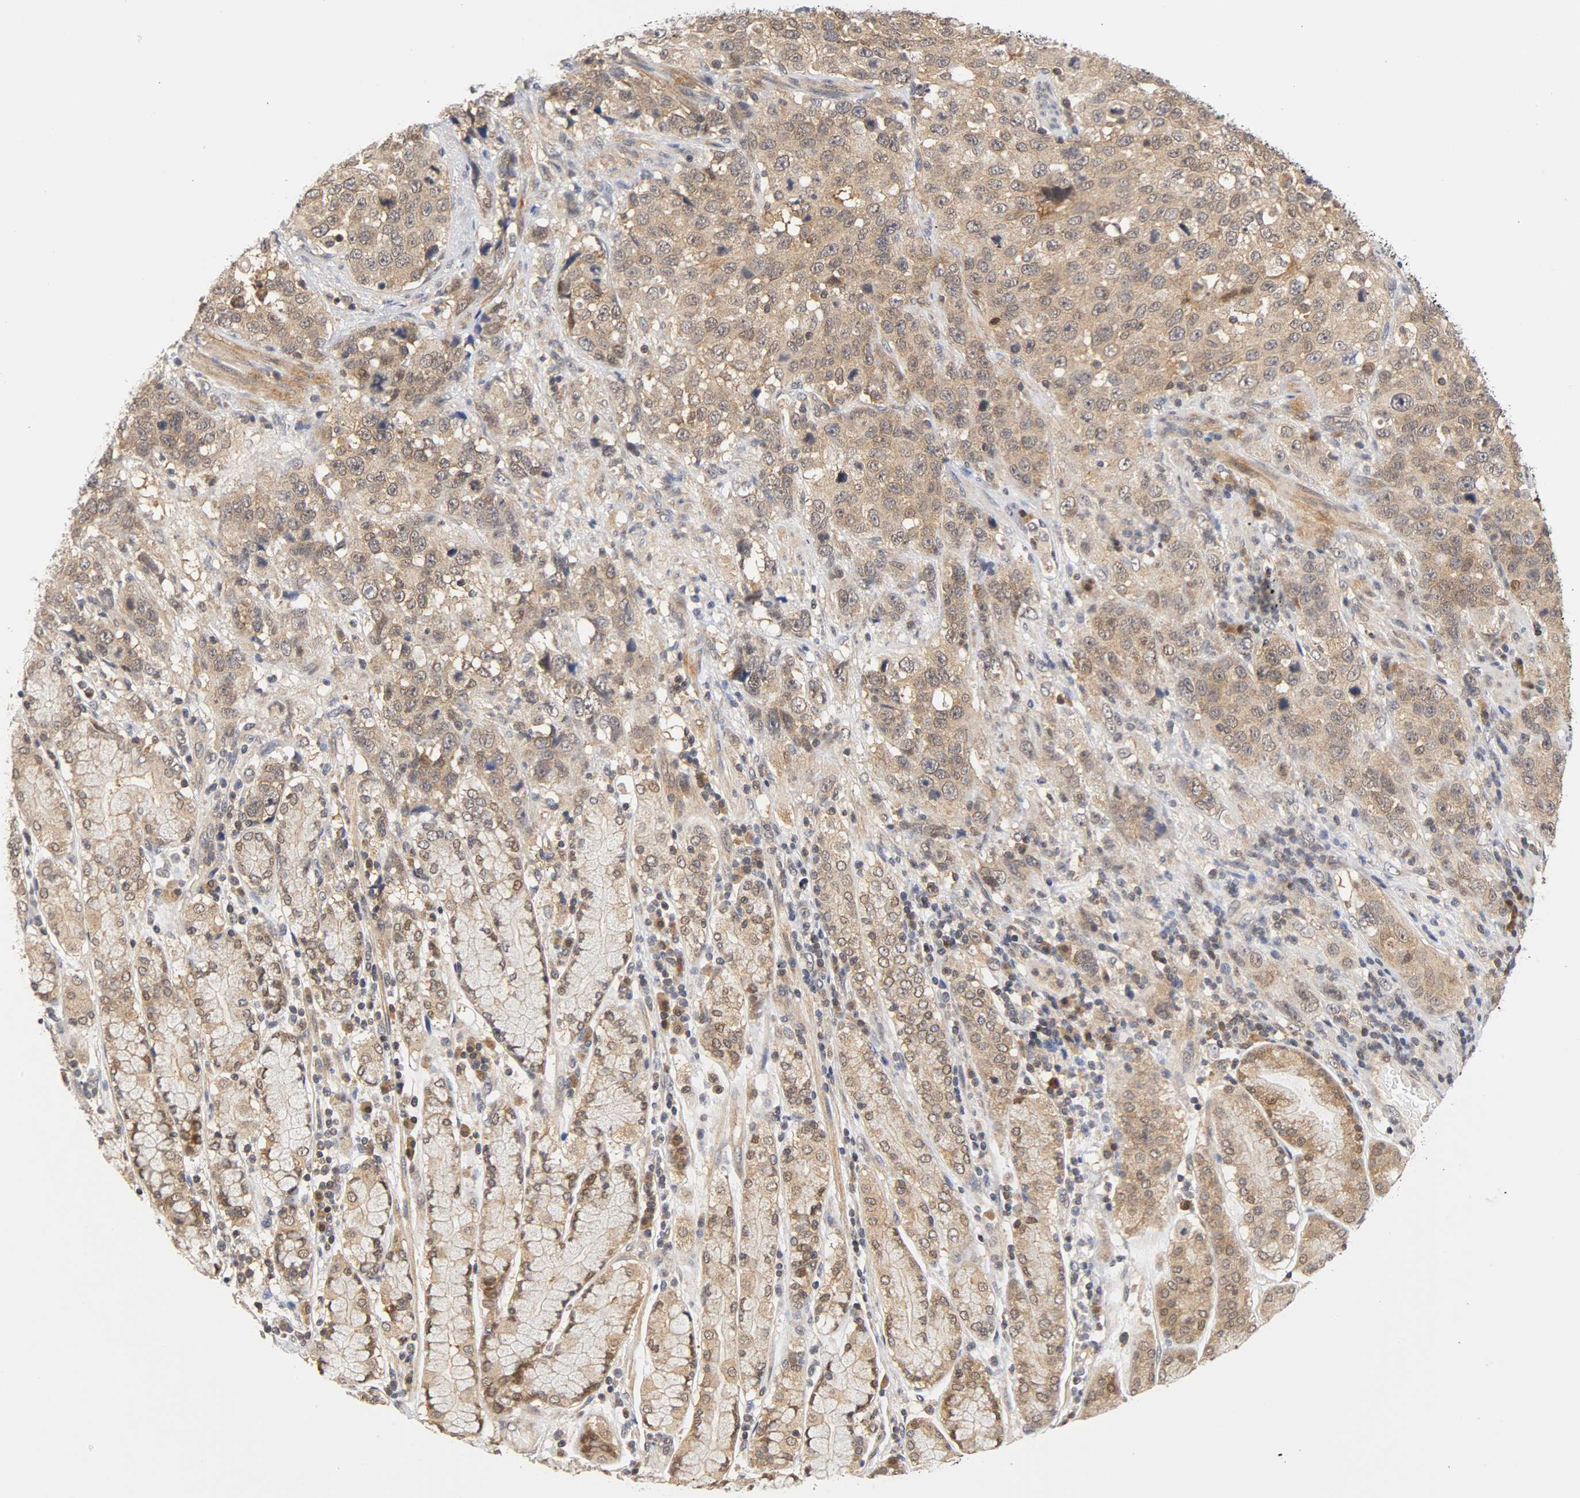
{"staining": {"intensity": "weak", "quantity": "25%-75%", "location": "cytoplasmic/membranous,nuclear"}, "tissue": "stomach cancer", "cell_type": "Tumor cells", "image_type": "cancer", "snomed": [{"axis": "morphology", "description": "Normal tissue, NOS"}, {"axis": "morphology", "description": "Adenocarcinoma, NOS"}, {"axis": "topography", "description": "Stomach"}], "caption": "DAB (3,3'-diaminobenzidine) immunohistochemical staining of human stomach adenocarcinoma shows weak cytoplasmic/membranous and nuclear protein positivity in about 25%-75% of tumor cells.", "gene": "UBE2M", "patient": {"sex": "male", "age": 48}}